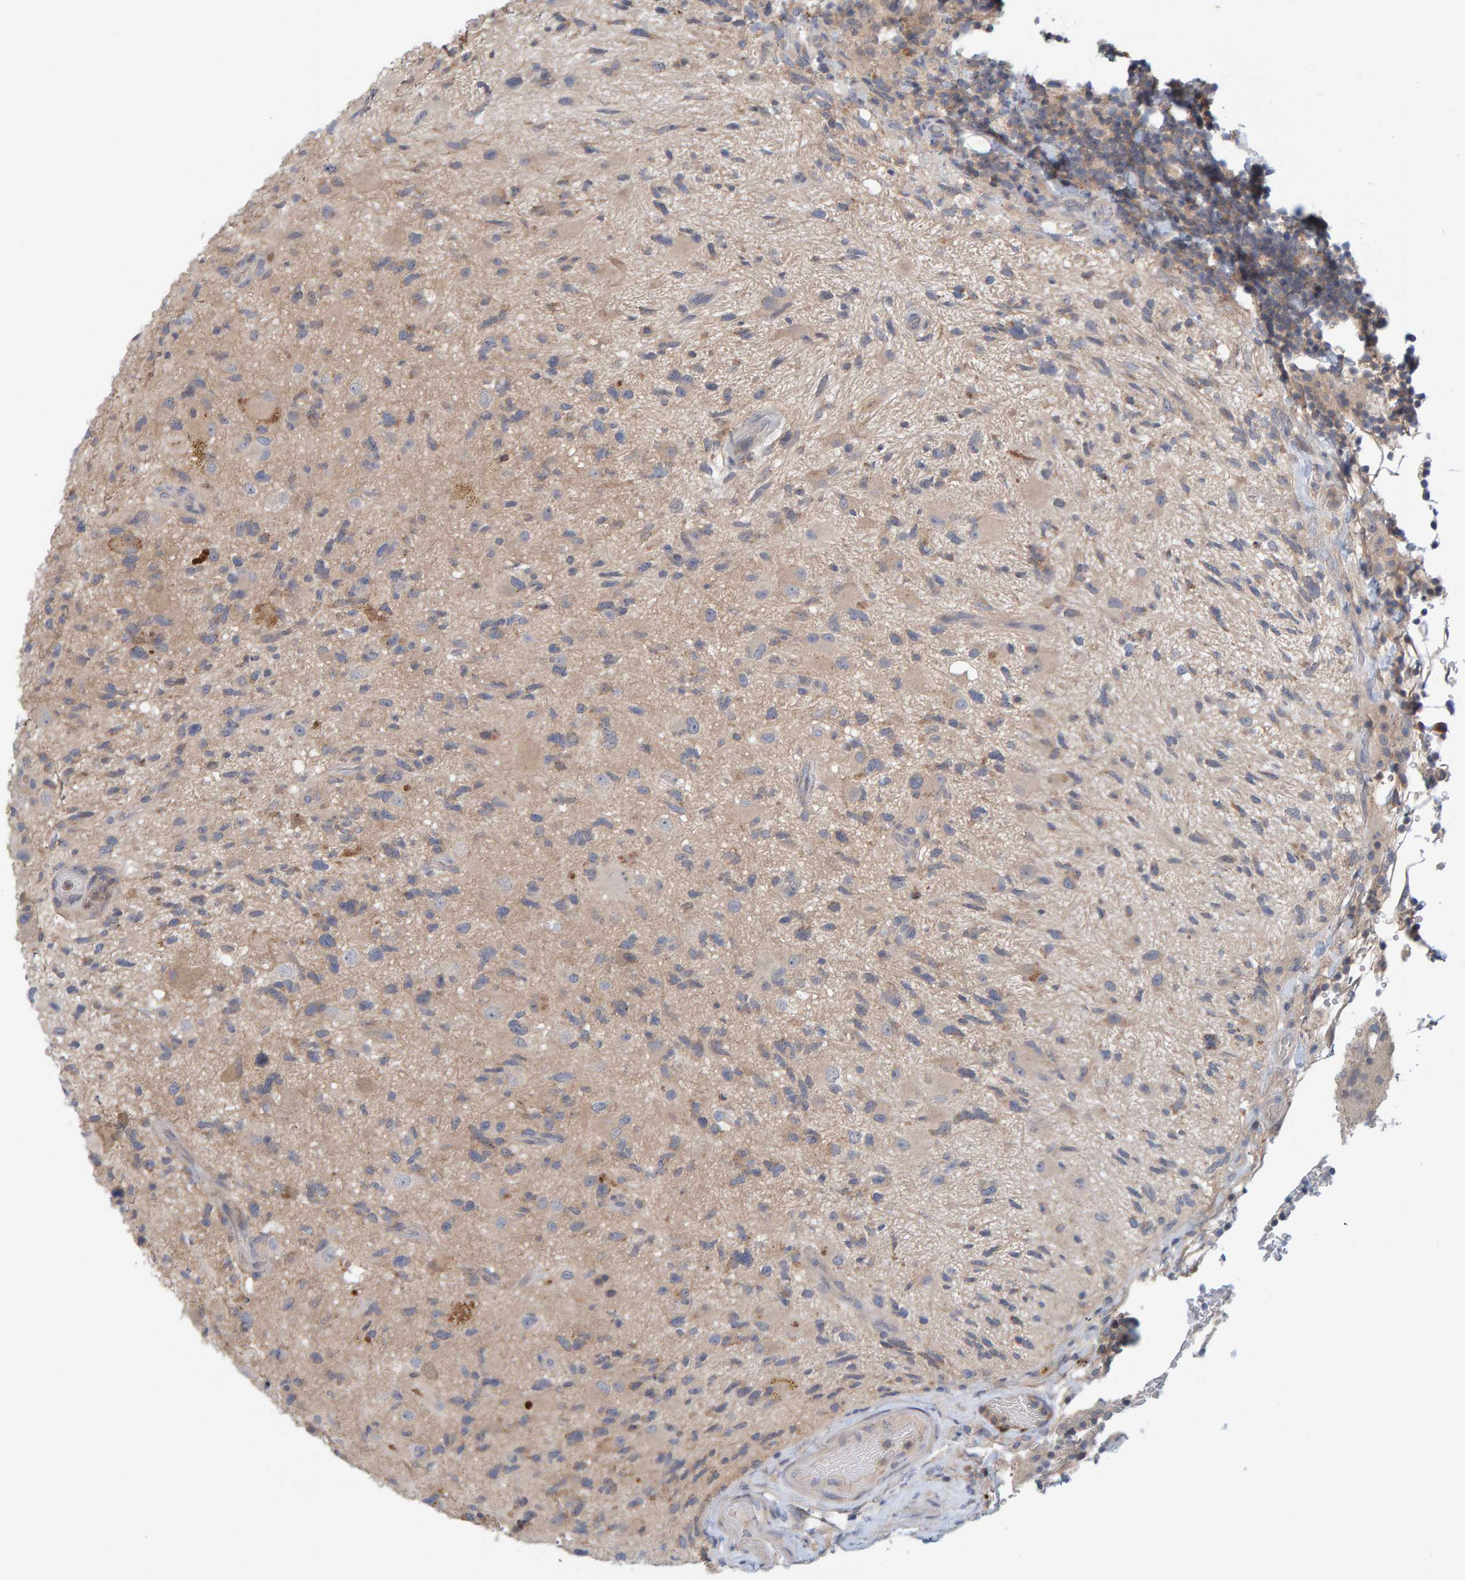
{"staining": {"intensity": "weak", "quantity": "<25%", "location": "cytoplasmic/membranous"}, "tissue": "glioma", "cell_type": "Tumor cells", "image_type": "cancer", "snomed": [{"axis": "morphology", "description": "Glioma, malignant, High grade"}, {"axis": "topography", "description": "Brain"}], "caption": "DAB immunohistochemical staining of glioma displays no significant expression in tumor cells.", "gene": "TATDN1", "patient": {"sex": "male", "age": 33}}